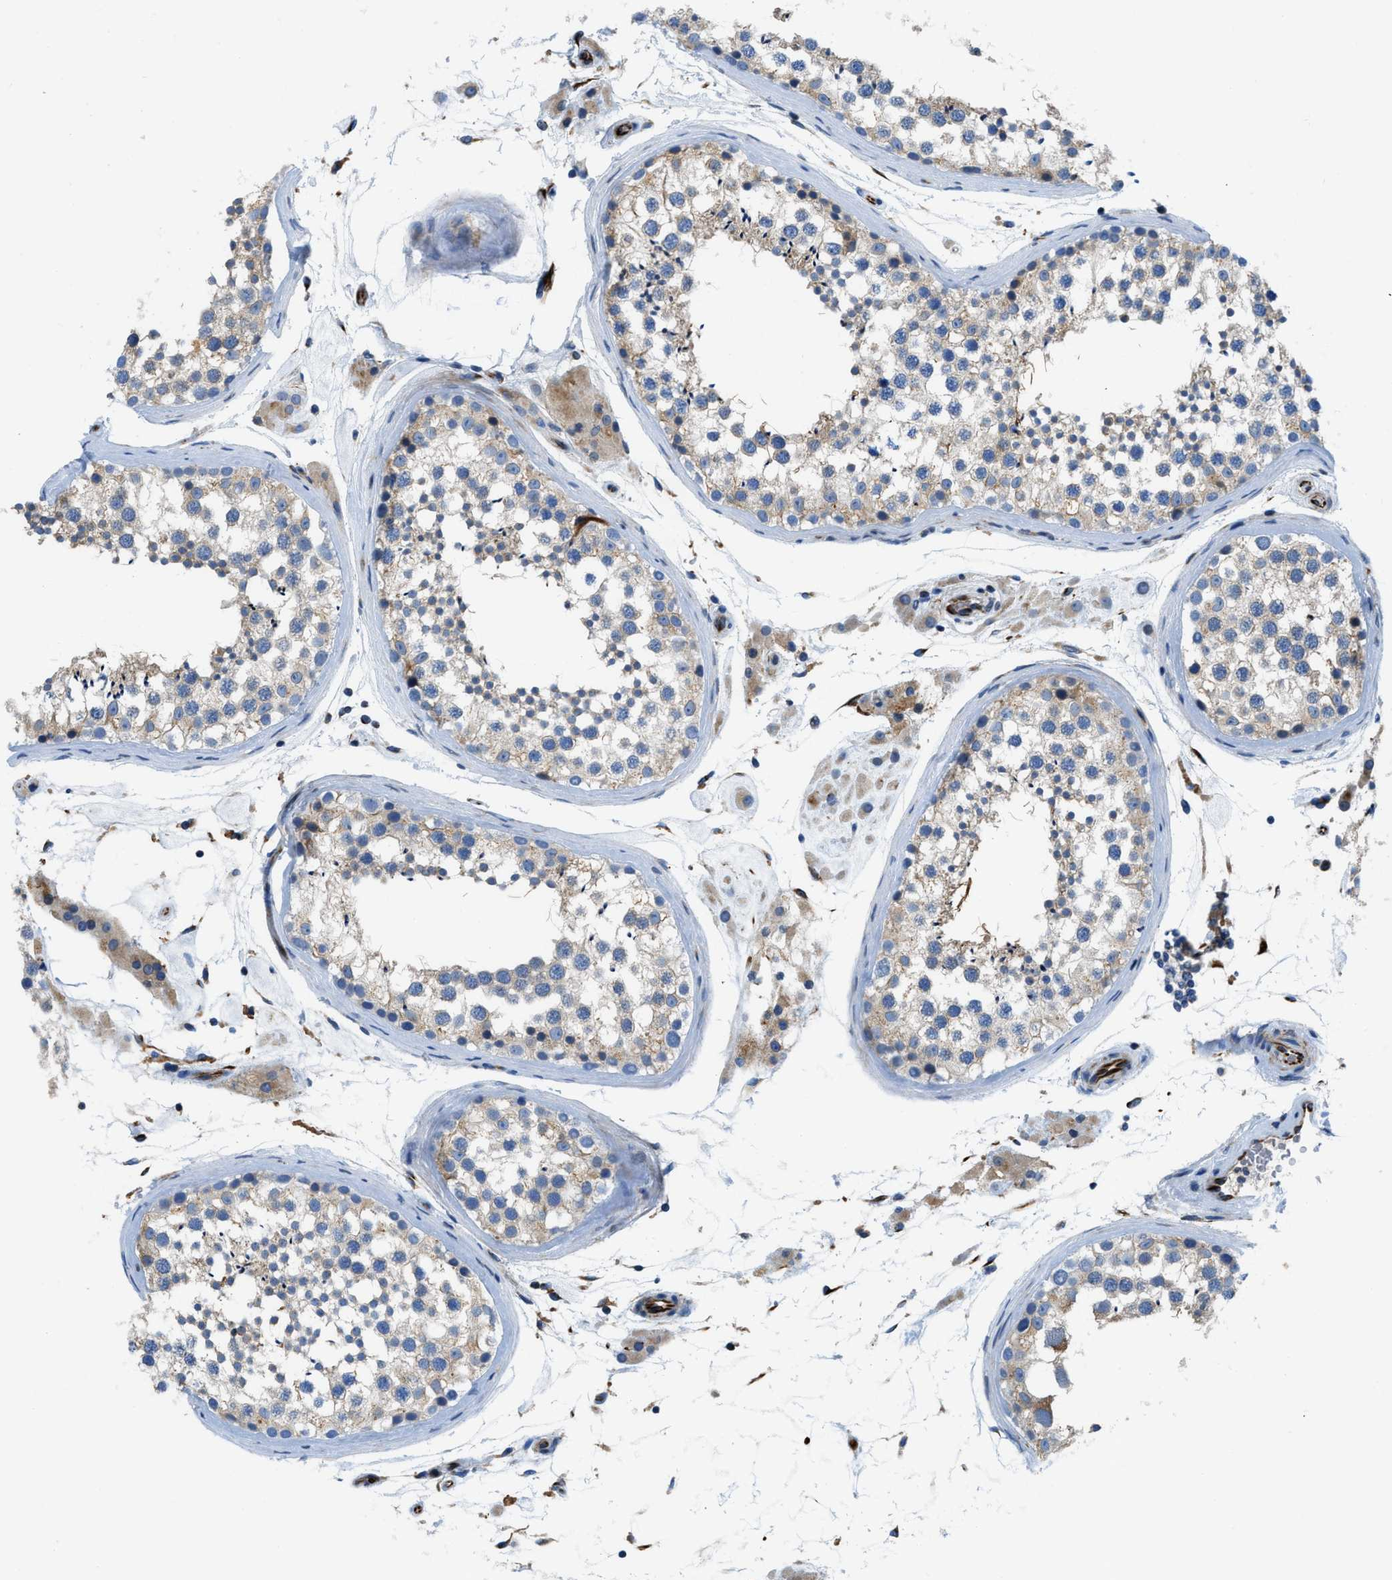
{"staining": {"intensity": "weak", "quantity": "25%-75%", "location": "cytoplasmic/membranous"}, "tissue": "testis", "cell_type": "Cells in seminiferous ducts", "image_type": "normal", "snomed": [{"axis": "morphology", "description": "Normal tissue, NOS"}, {"axis": "topography", "description": "Testis"}], "caption": "Immunohistochemical staining of unremarkable testis exhibits low levels of weak cytoplasmic/membranous expression in approximately 25%-75% of cells in seminiferous ducts.", "gene": "ZNF831", "patient": {"sex": "male", "age": 46}}